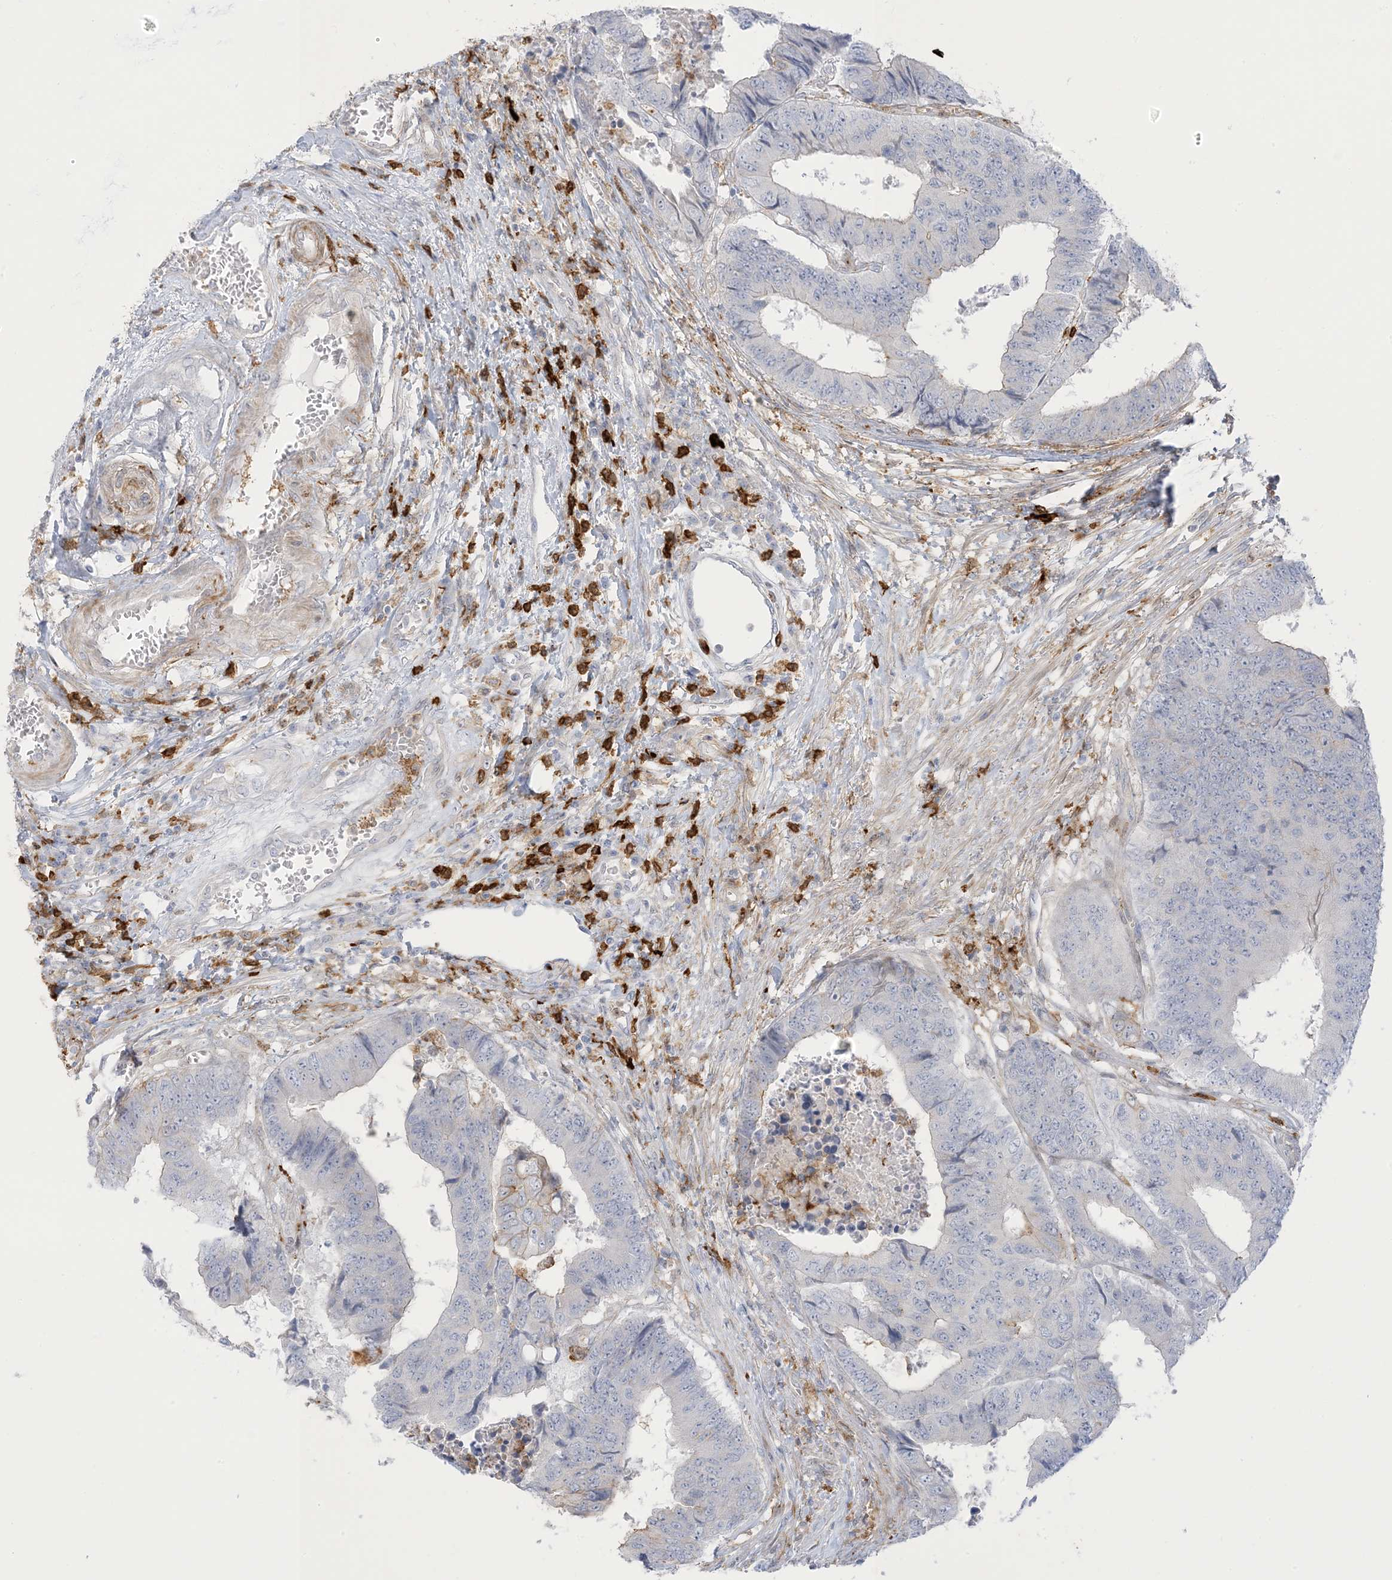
{"staining": {"intensity": "negative", "quantity": "none", "location": "none"}, "tissue": "colorectal cancer", "cell_type": "Tumor cells", "image_type": "cancer", "snomed": [{"axis": "morphology", "description": "Adenocarcinoma, NOS"}, {"axis": "topography", "description": "Rectum"}], "caption": "Histopathology image shows no significant protein expression in tumor cells of colorectal adenocarcinoma. The staining is performed using DAB brown chromogen with nuclei counter-stained in using hematoxylin.", "gene": "ICMT", "patient": {"sex": "male", "age": 84}}